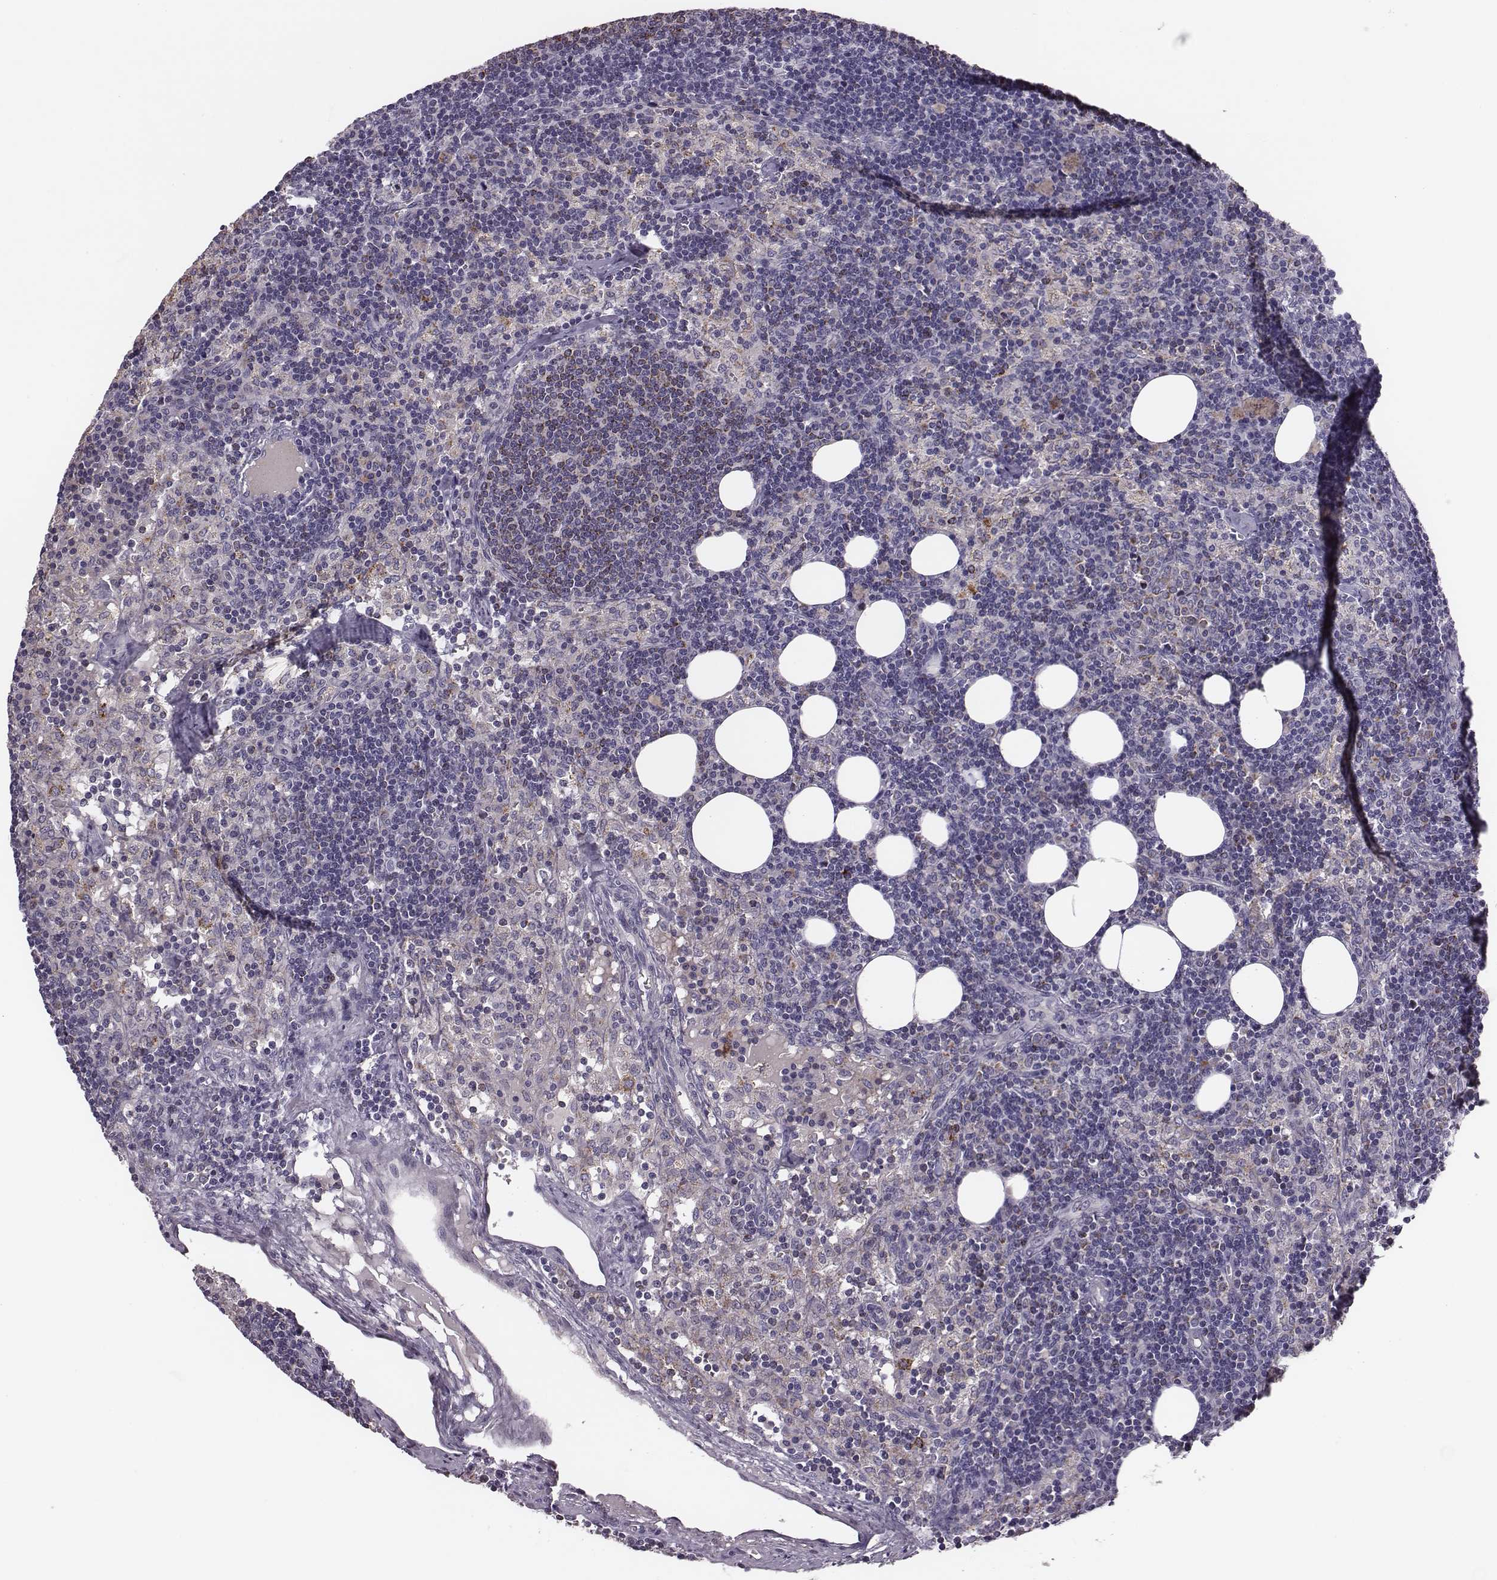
{"staining": {"intensity": "negative", "quantity": "none", "location": "none"}, "tissue": "lymph node", "cell_type": "Germinal center cells", "image_type": "normal", "snomed": [{"axis": "morphology", "description": "Normal tissue, NOS"}, {"axis": "topography", "description": "Lymph node"}], "caption": "This is an IHC histopathology image of normal lymph node. There is no positivity in germinal center cells.", "gene": "KMO", "patient": {"sex": "female", "age": 52}}